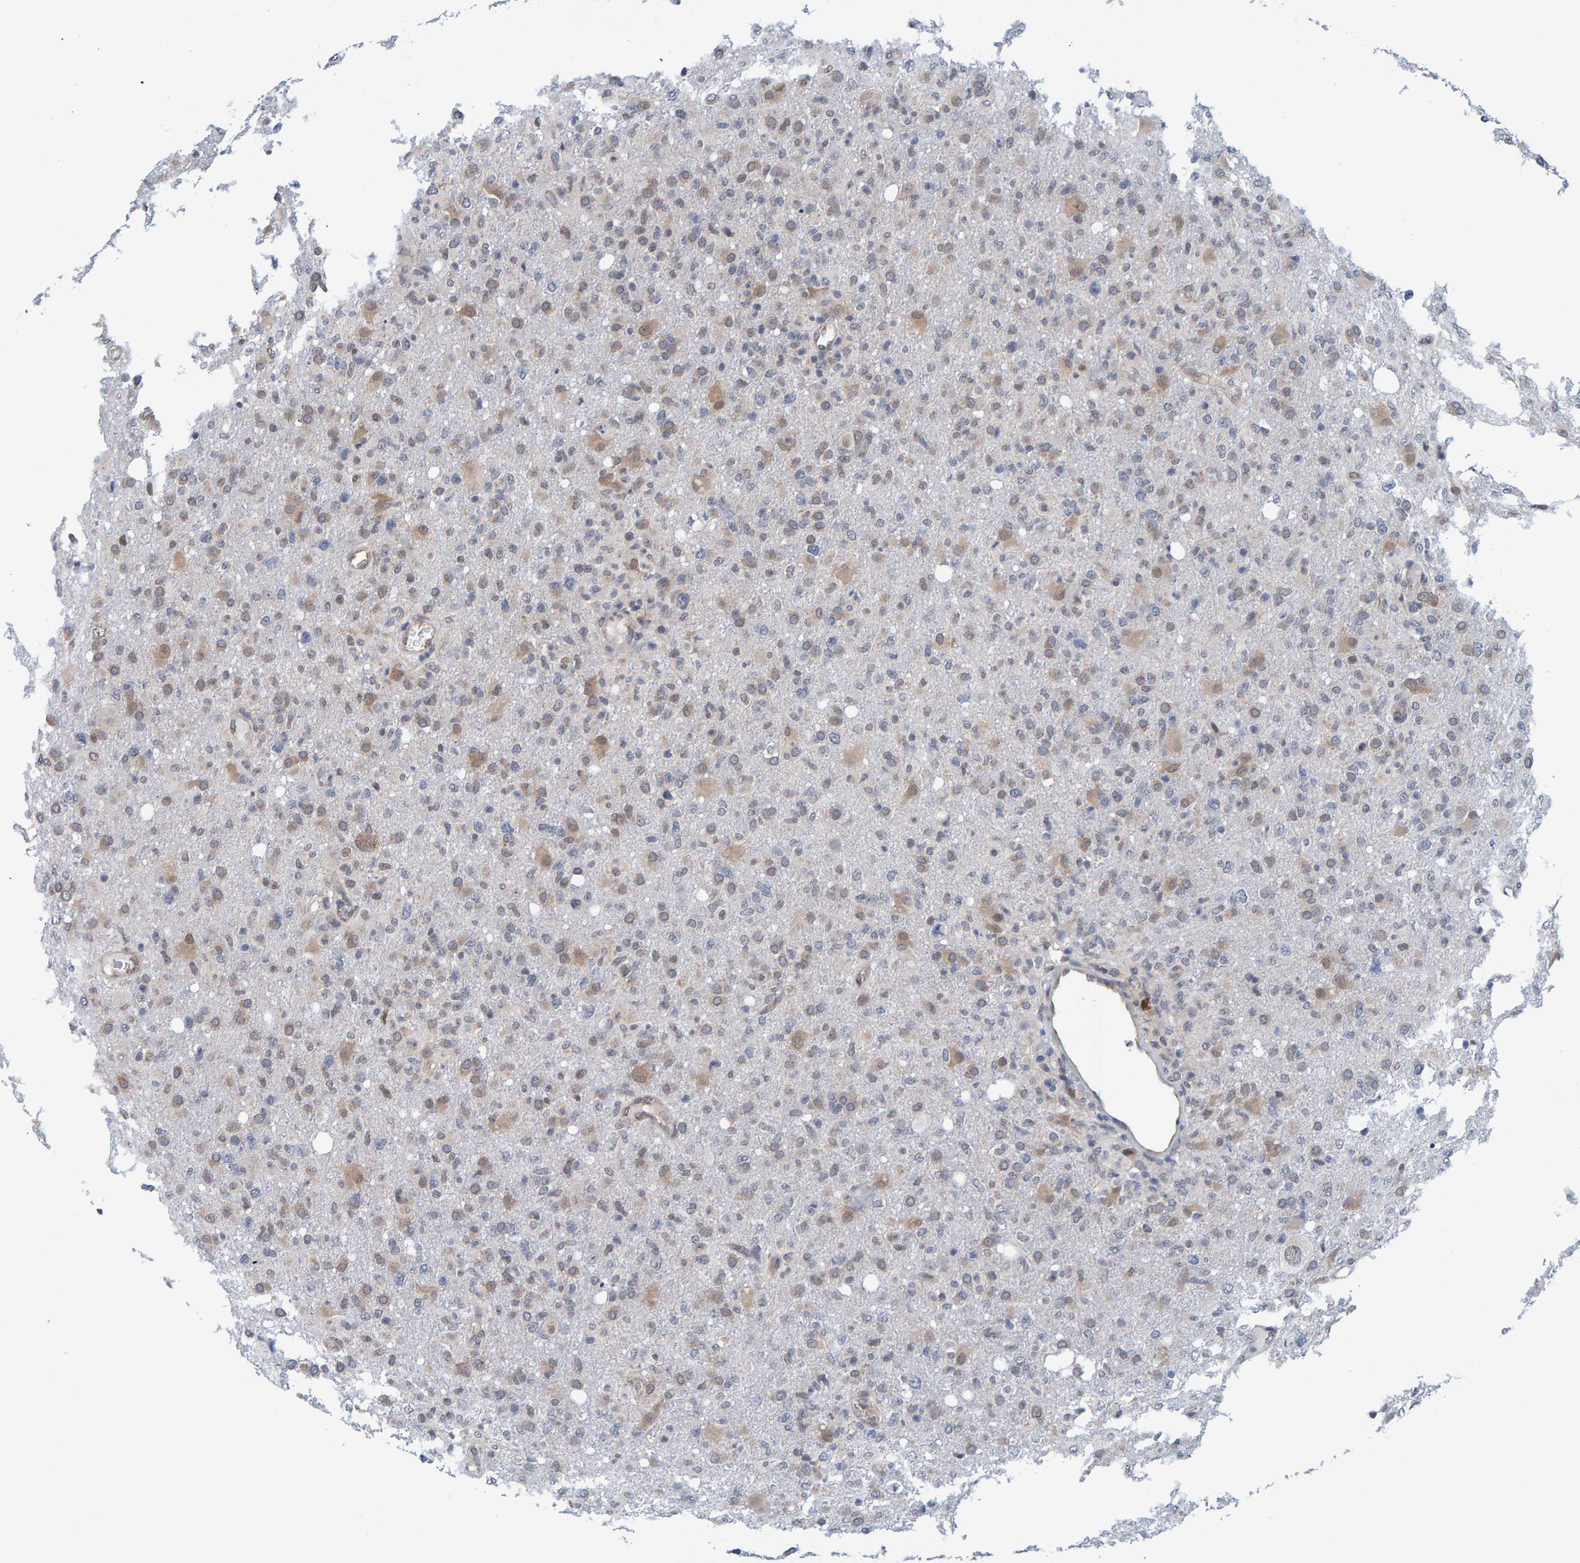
{"staining": {"intensity": "weak", "quantity": ">75%", "location": "cytoplasmic/membranous"}, "tissue": "glioma", "cell_type": "Tumor cells", "image_type": "cancer", "snomed": [{"axis": "morphology", "description": "Glioma, malignant, High grade"}, {"axis": "topography", "description": "Brain"}], "caption": "This is an image of immunohistochemistry staining of high-grade glioma (malignant), which shows weak positivity in the cytoplasmic/membranous of tumor cells.", "gene": "SCRN2", "patient": {"sex": "female", "age": 57}}